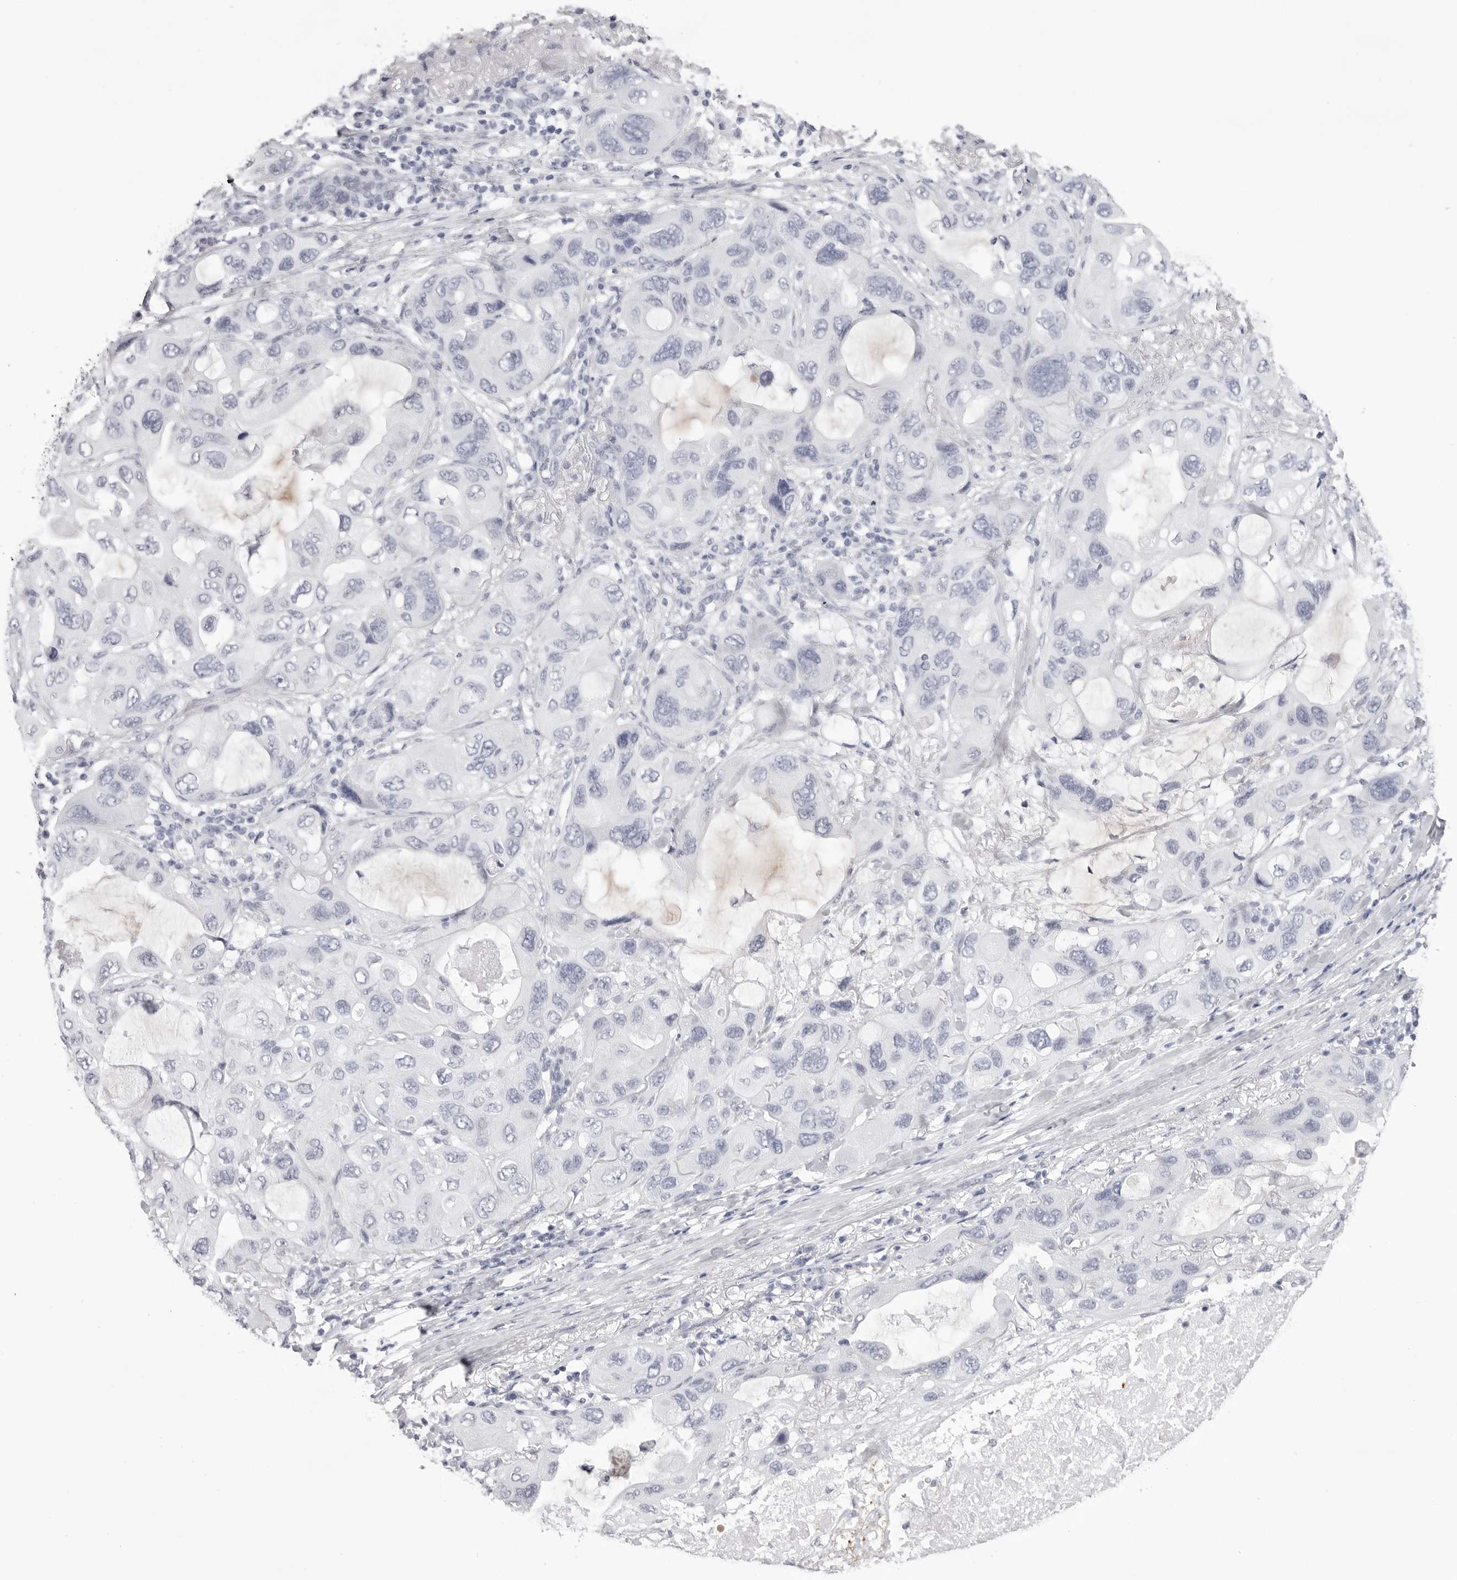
{"staining": {"intensity": "negative", "quantity": "none", "location": "none"}, "tissue": "lung cancer", "cell_type": "Tumor cells", "image_type": "cancer", "snomed": [{"axis": "morphology", "description": "Squamous cell carcinoma, NOS"}, {"axis": "topography", "description": "Lung"}], "caption": "A high-resolution histopathology image shows immunohistochemistry (IHC) staining of lung squamous cell carcinoma, which displays no significant staining in tumor cells. Nuclei are stained in blue.", "gene": "SPTA1", "patient": {"sex": "female", "age": 73}}